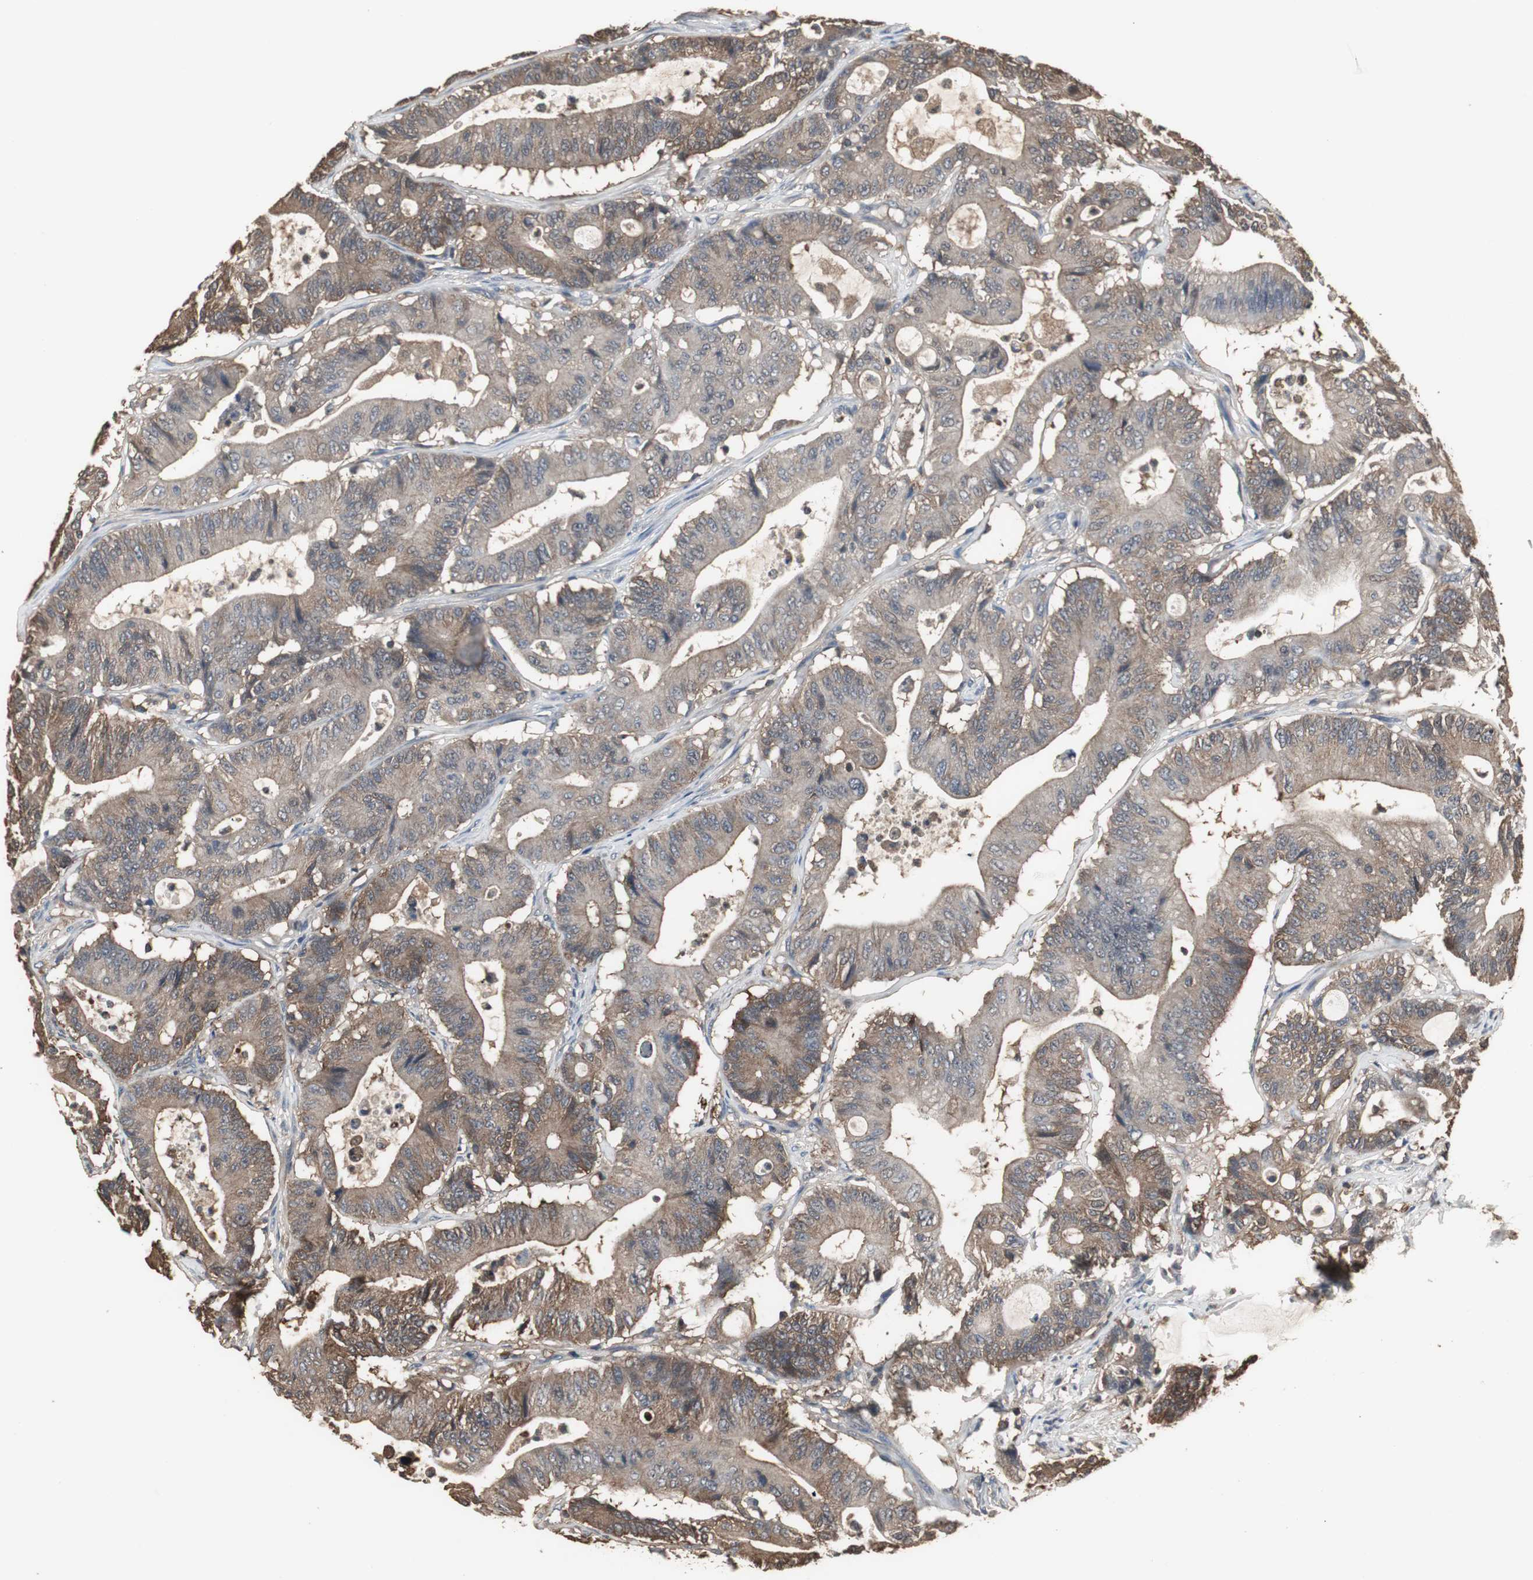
{"staining": {"intensity": "moderate", "quantity": ">75%", "location": "cytoplasmic/membranous"}, "tissue": "colorectal cancer", "cell_type": "Tumor cells", "image_type": "cancer", "snomed": [{"axis": "morphology", "description": "Adenocarcinoma, NOS"}, {"axis": "topography", "description": "Colon"}], "caption": "Colorectal cancer tissue displays moderate cytoplasmic/membranous positivity in about >75% of tumor cells, visualized by immunohistochemistry.", "gene": "HPRT1", "patient": {"sex": "female", "age": 84}}